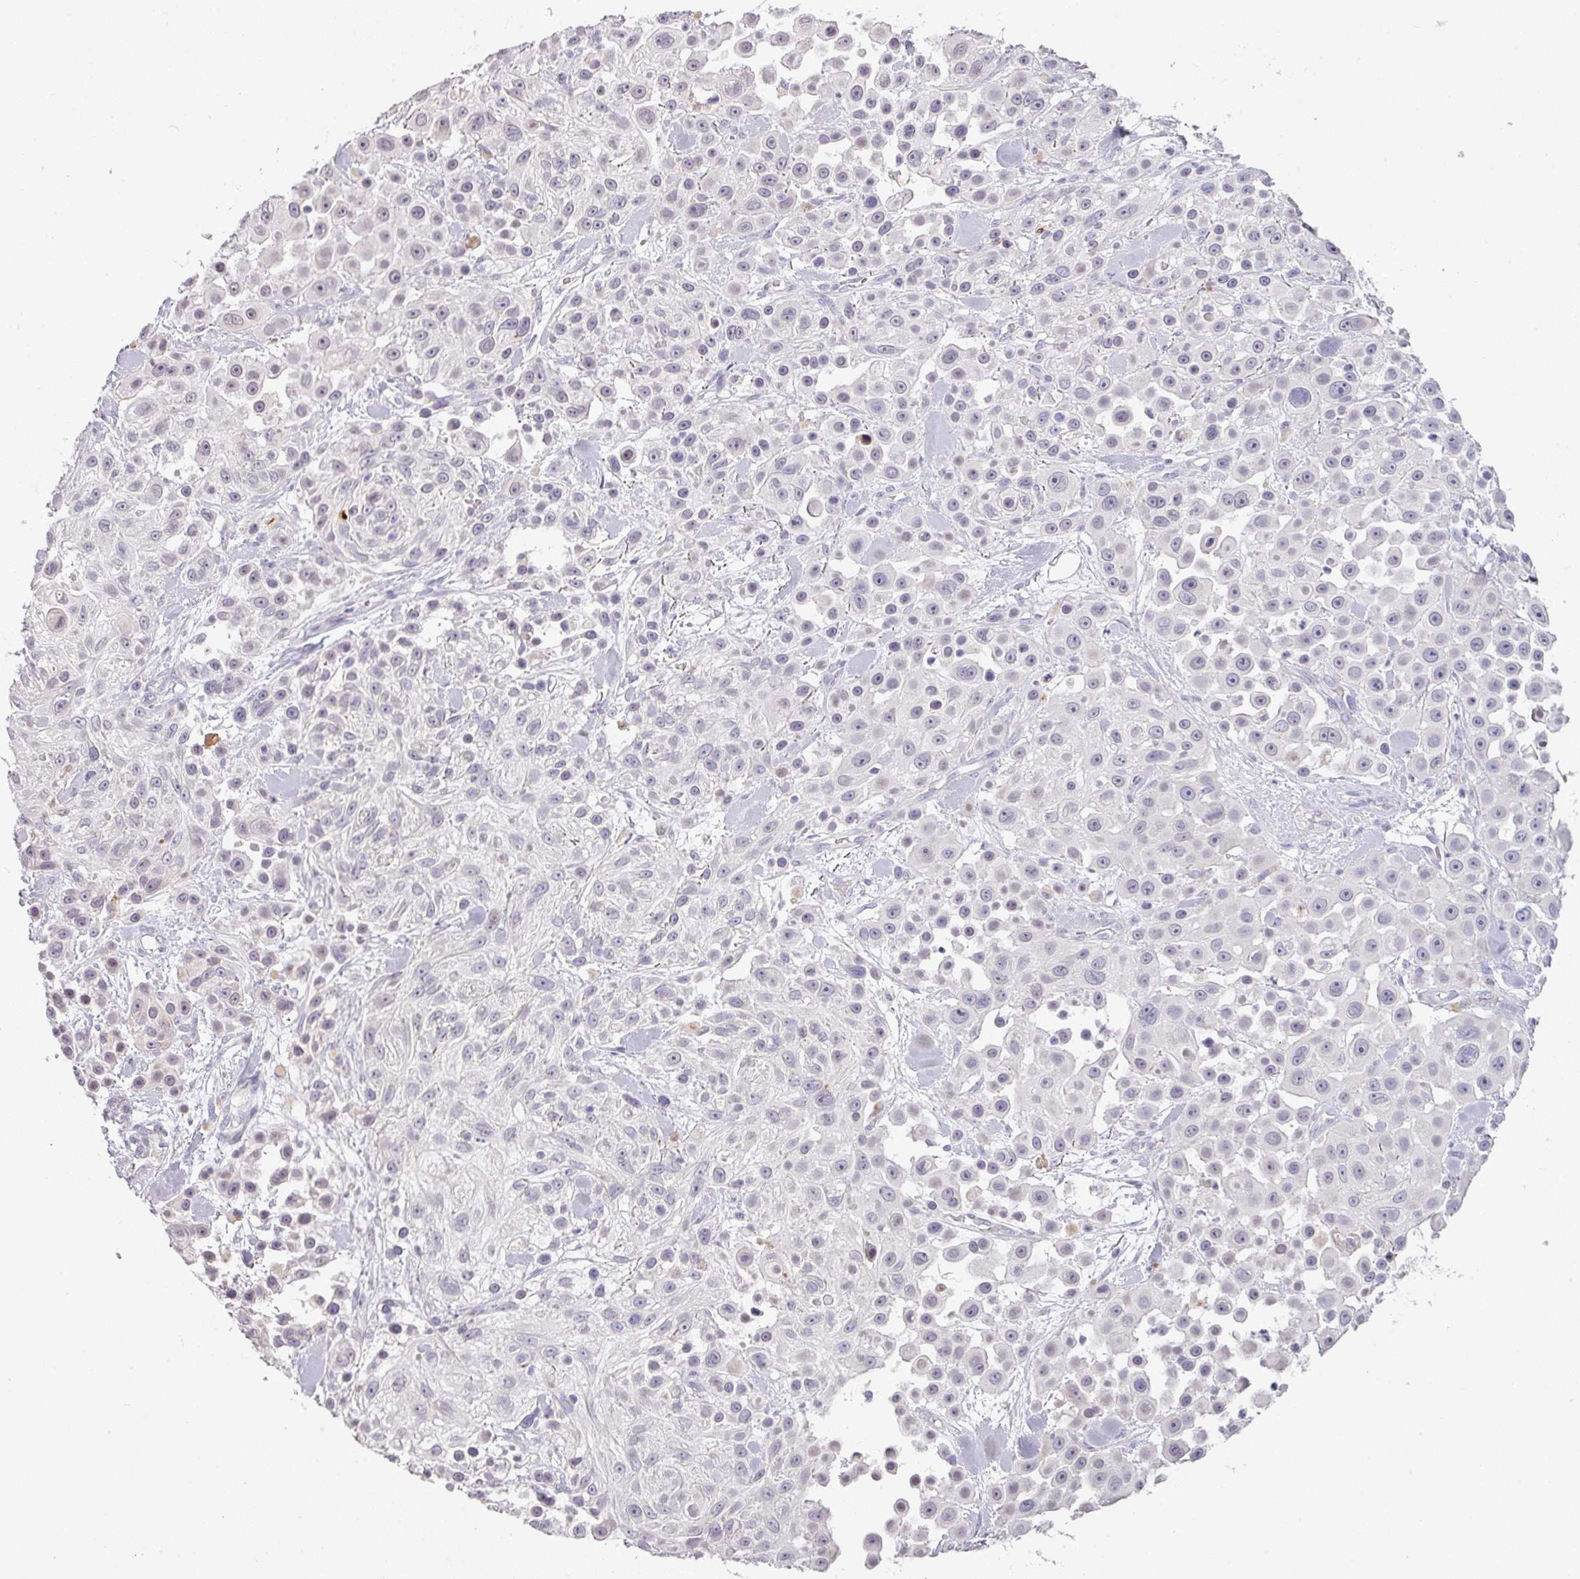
{"staining": {"intensity": "negative", "quantity": "none", "location": "none"}, "tissue": "skin cancer", "cell_type": "Tumor cells", "image_type": "cancer", "snomed": [{"axis": "morphology", "description": "Squamous cell carcinoma, NOS"}, {"axis": "topography", "description": "Skin"}], "caption": "Immunohistochemical staining of skin squamous cell carcinoma exhibits no significant positivity in tumor cells. The staining is performed using DAB (3,3'-diaminobenzidine) brown chromogen with nuclei counter-stained in using hematoxylin.", "gene": "C2orf16", "patient": {"sex": "male", "age": 67}}